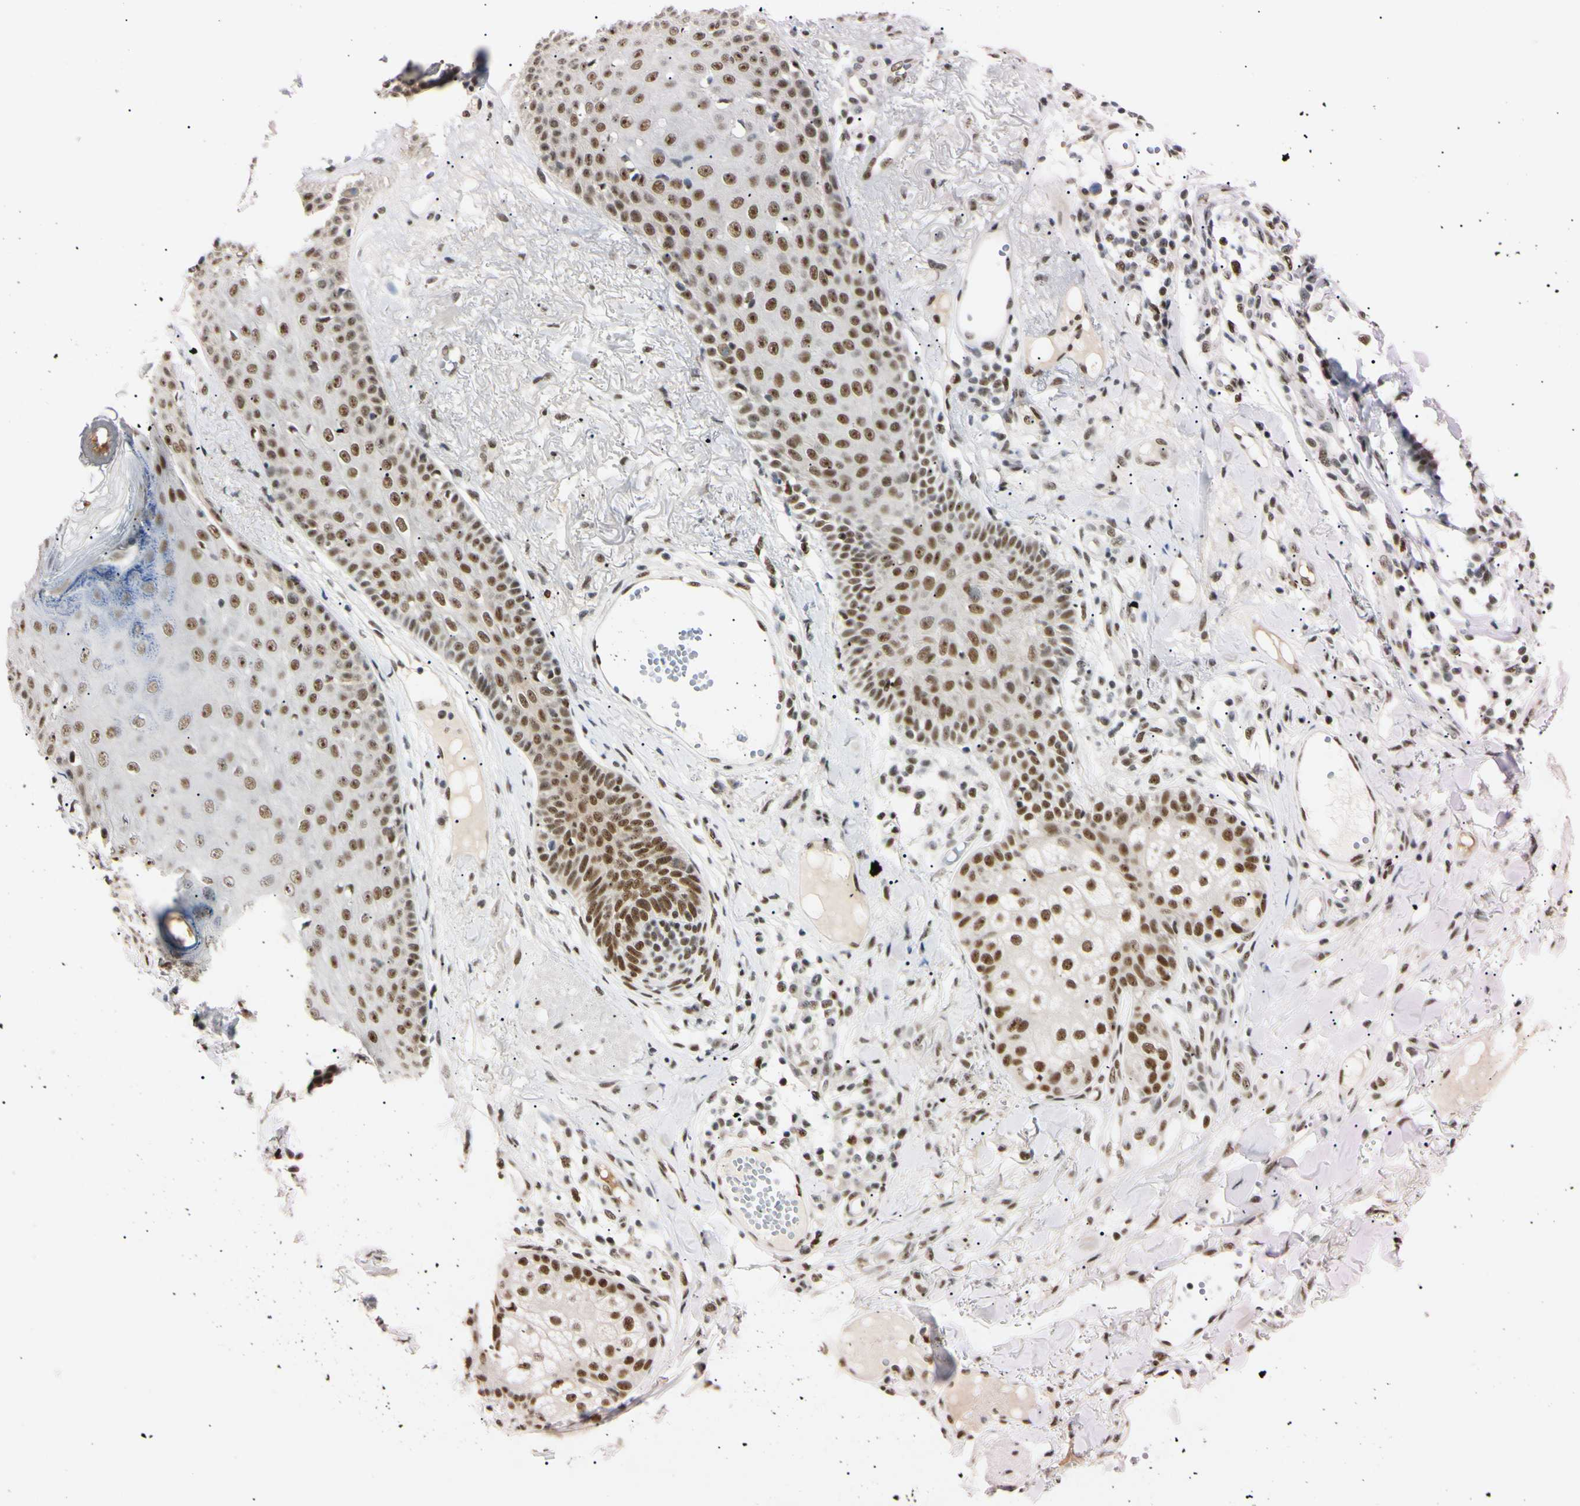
{"staining": {"intensity": "moderate", "quantity": ">75%", "location": "nuclear"}, "tissue": "skin cancer", "cell_type": "Tumor cells", "image_type": "cancer", "snomed": [{"axis": "morphology", "description": "Normal tissue, NOS"}, {"axis": "morphology", "description": "Basal cell carcinoma"}, {"axis": "topography", "description": "Skin"}], "caption": "Brown immunohistochemical staining in human skin cancer (basal cell carcinoma) exhibits moderate nuclear expression in about >75% of tumor cells.", "gene": "ZNF134", "patient": {"sex": "male", "age": 52}}